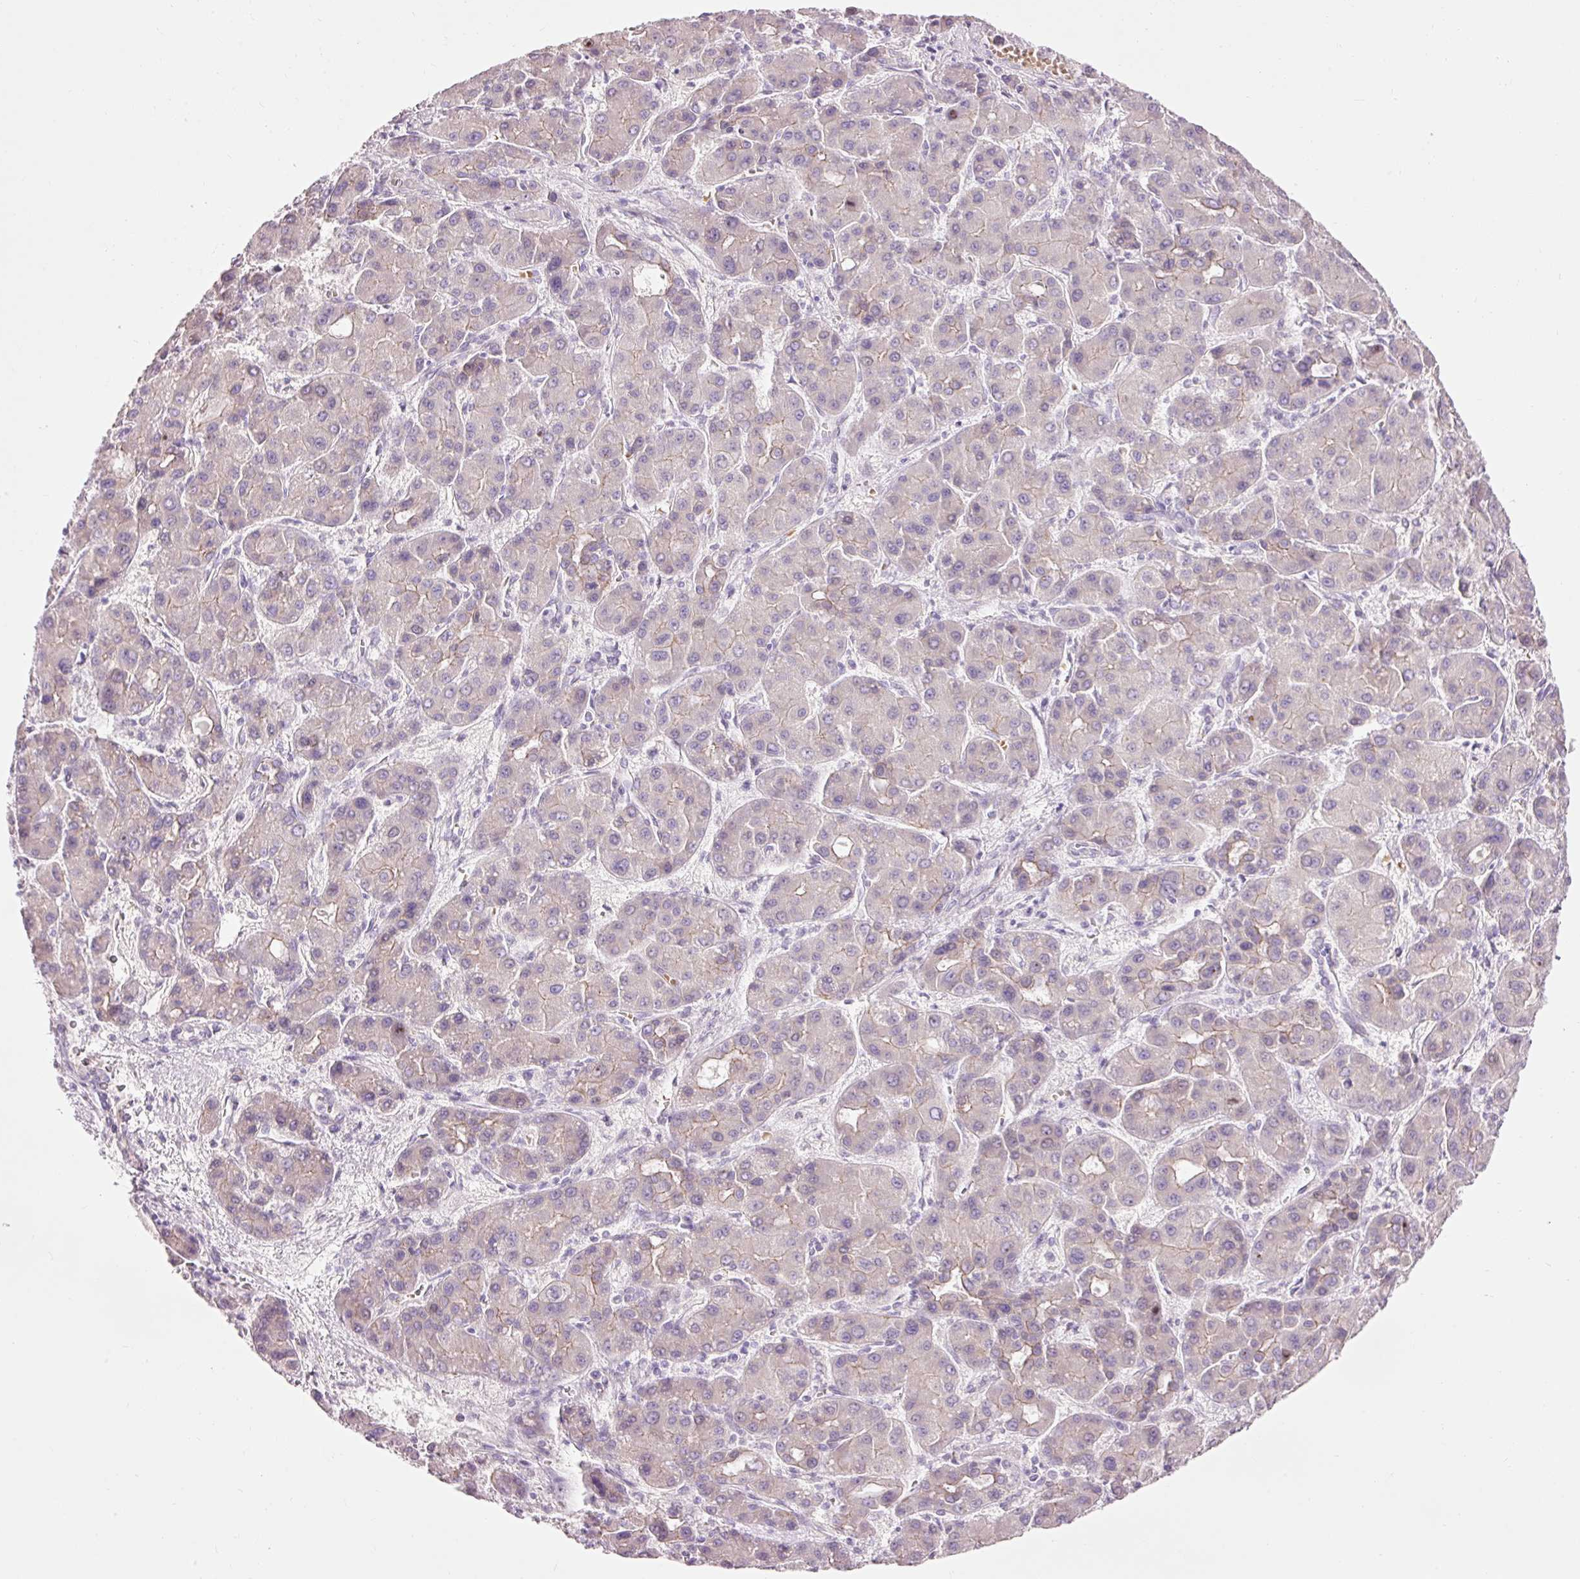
{"staining": {"intensity": "negative", "quantity": "none", "location": "none"}, "tissue": "liver cancer", "cell_type": "Tumor cells", "image_type": "cancer", "snomed": [{"axis": "morphology", "description": "Carcinoma, Hepatocellular, NOS"}, {"axis": "topography", "description": "Liver"}], "caption": "Photomicrograph shows no protein expression in tumor cells of liver cancer tissue.", "gene": "DHRS11", "patient": {"sex": "male", "age": 55}}